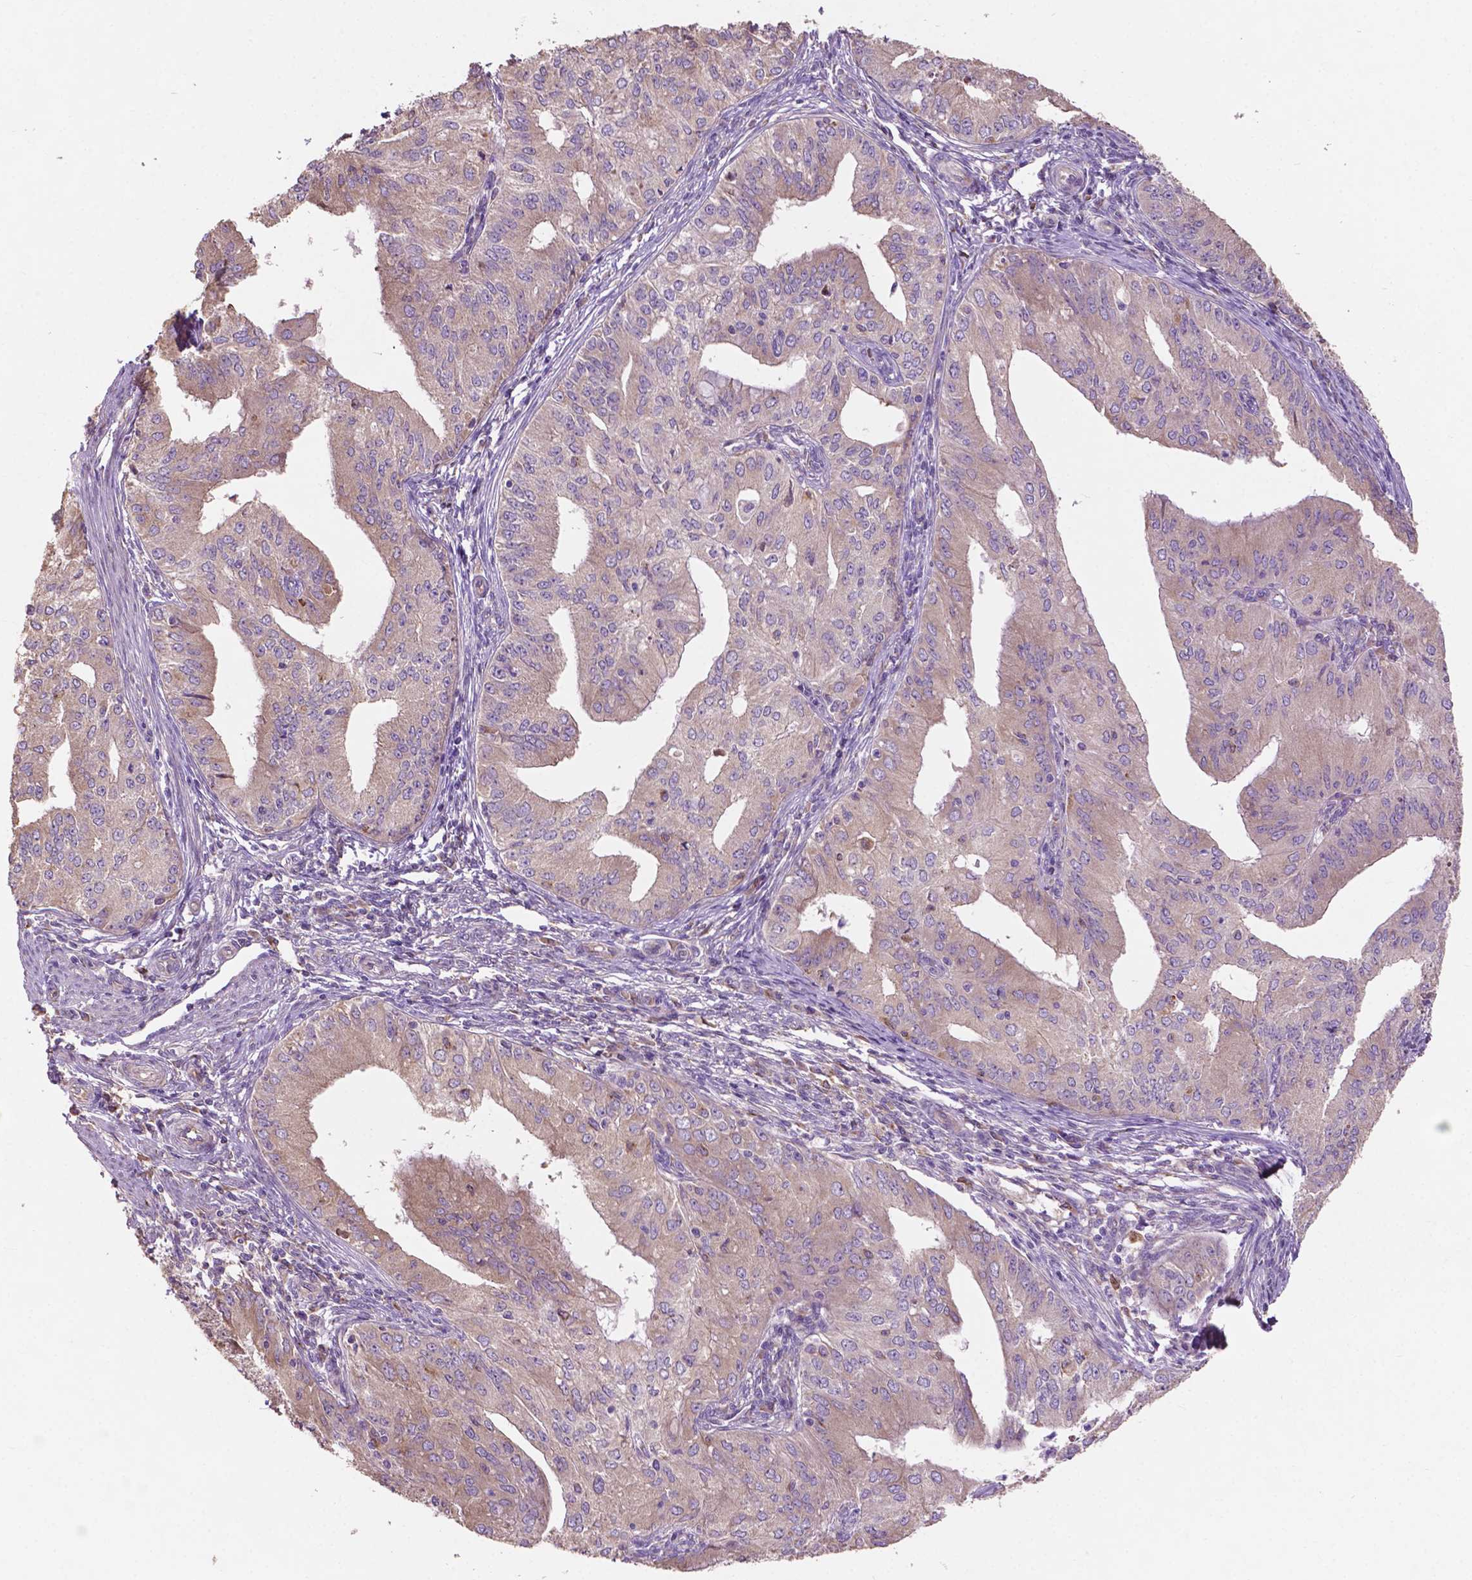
{"staining": {"intensity": "negative", "quantity": "none", "location": "none"}, "tissue": "endometrial cancer", "cell_type": "Tumor cells", "image_type": "cancer", "snomed": [{"axis": "morphology", "description": "Adenocarcinoma, NOS"}, {"axis": "topography", "description": "Endometrium"}], "caption": "Immunohistochemical staining of endometrial cancer (adenocarcinoma) exhibits no significant staining in tumor cells. (DAB IHC visualized using brightfield microscopy, high magnification).", "gene": "MBTPS1", "patient": {"sex": "female", "age": 50}}